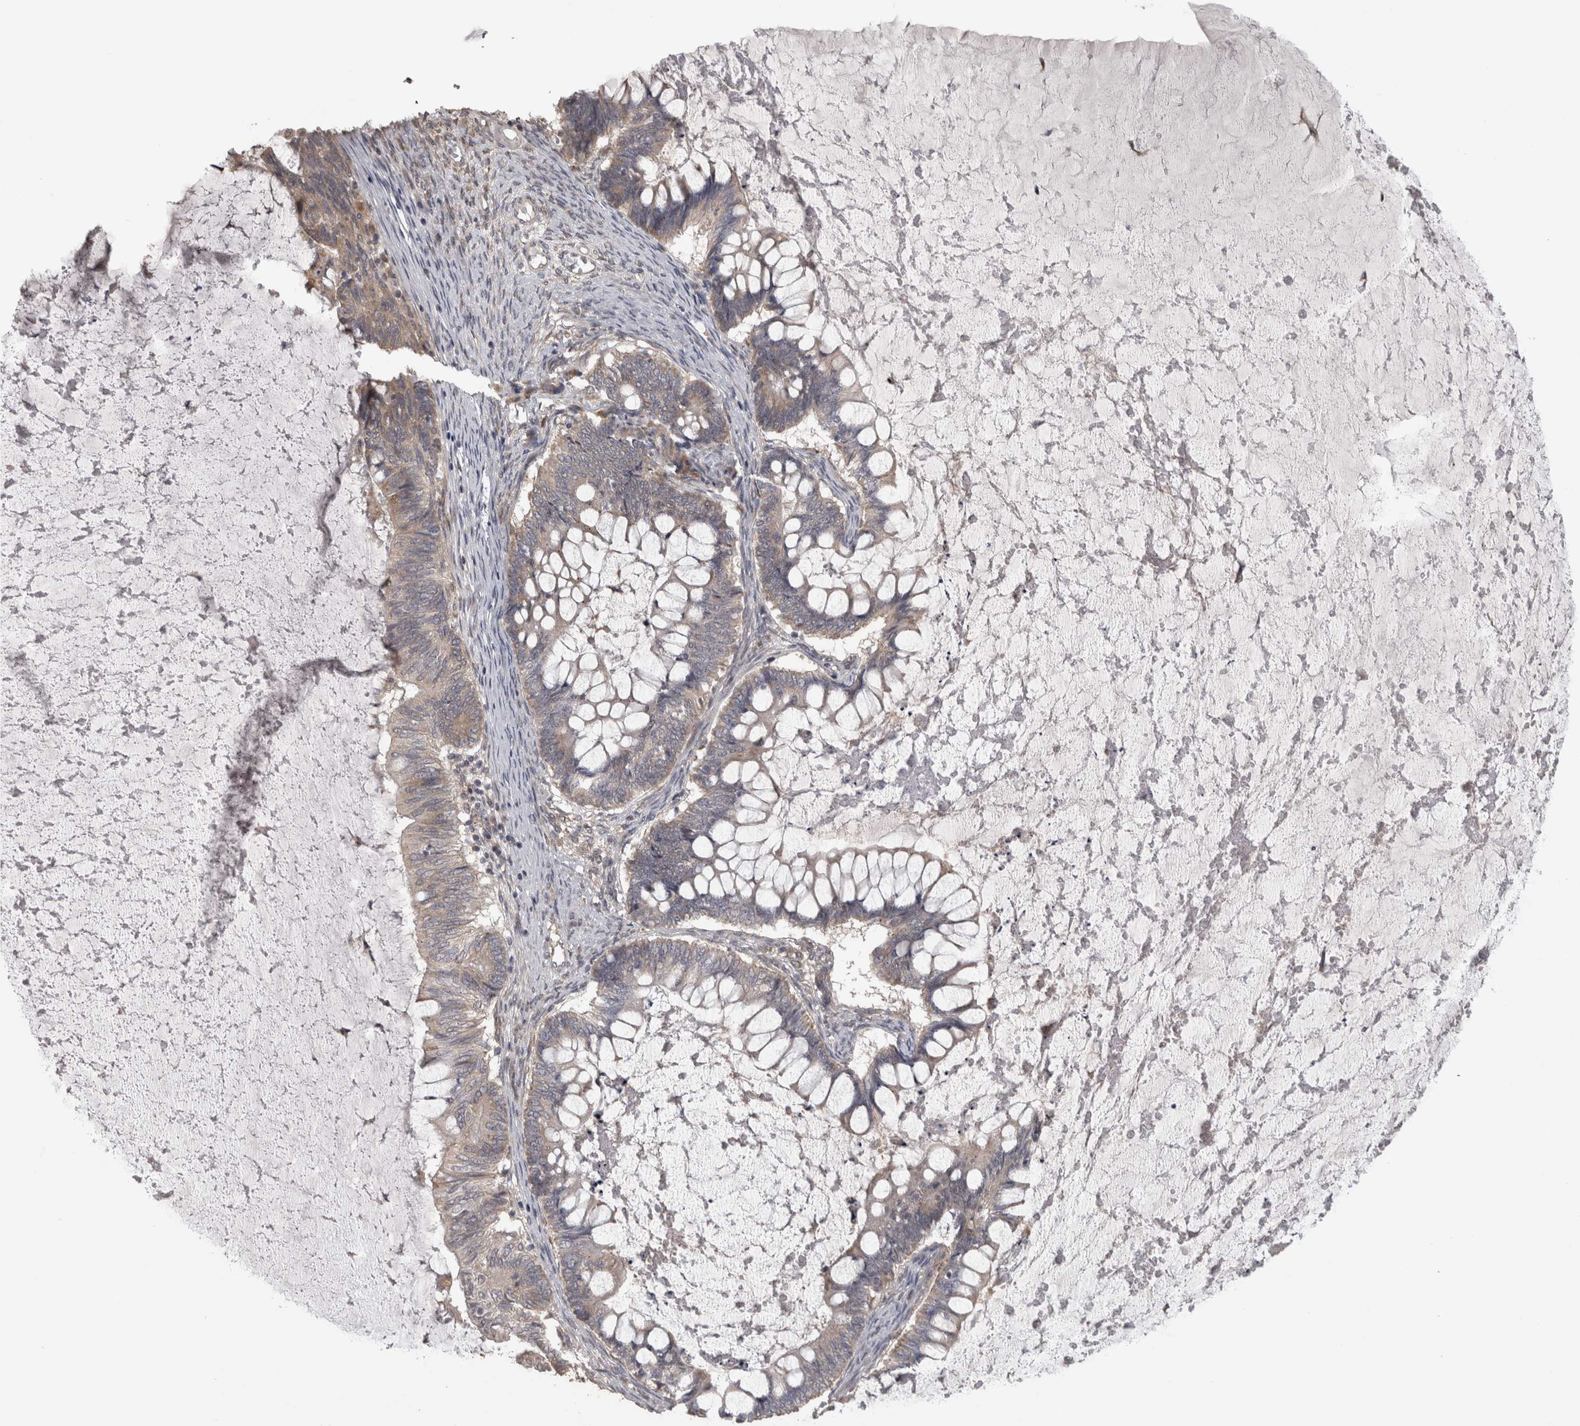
{"staining": {"intensity": "weak", "quantity": "25%-75%", "location": "cytoplasmic/membranous"}, "tissue": "ovarian cancer", "cell_type": "Tumor cells", "image_type": "cancer", "snomed": [{"axis": "morphology", "description": "Cystadenocarcinoma, mucinous, NOS"}, {"axis": "topography", "description": "Ovary"}], "caption": "High-magnification brightfield microscopy of ovarian cancer stained with DAB (brown) and counterstained with hematoxylin (blue). tumor cells exhibit weak cytoplasmic/membranous positivity is present in approximately25%-75% of cells.", "gene": "RAB29", "patient": {"sex": "female", "age": 61}}